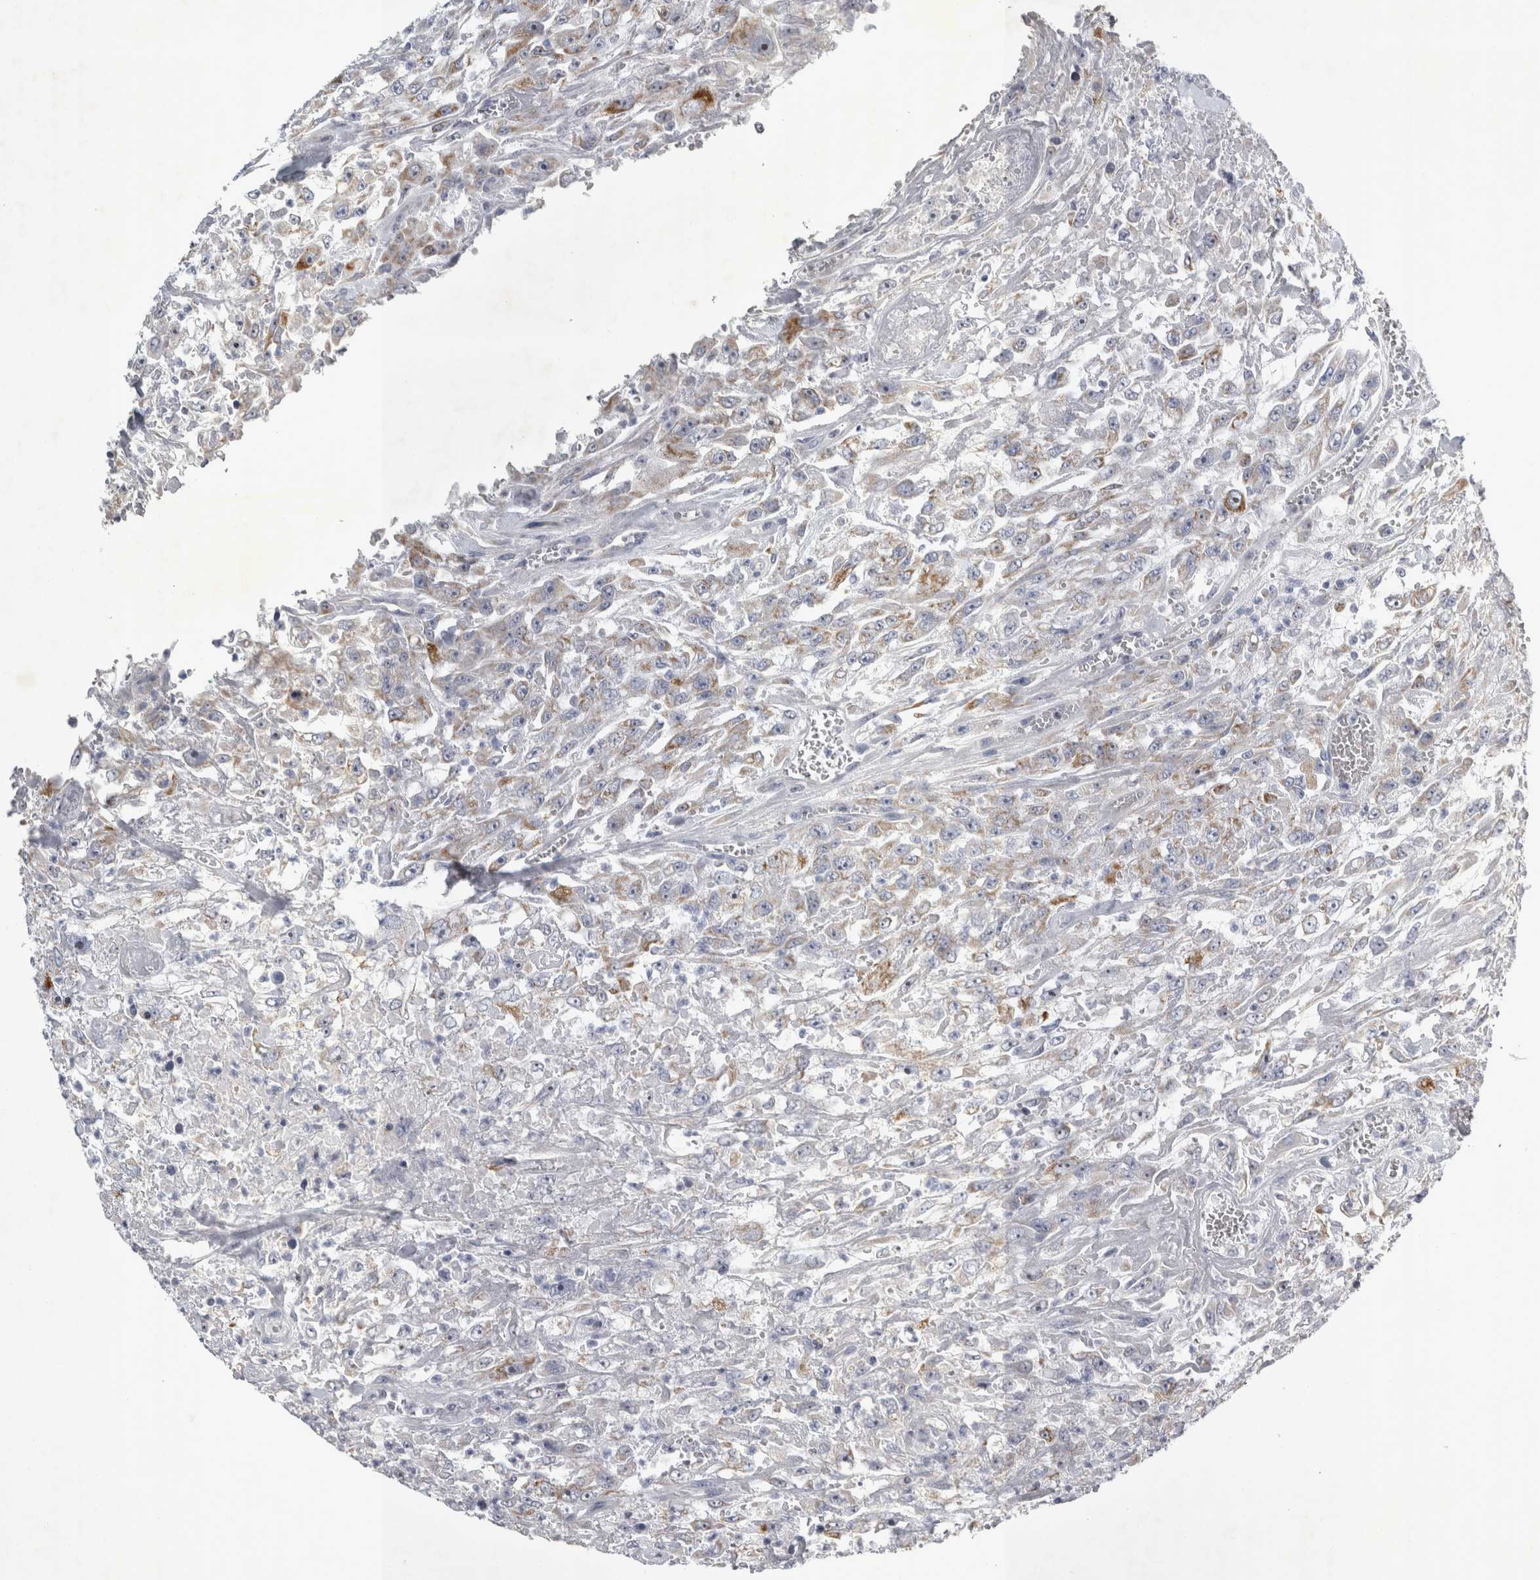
{"staining": {"intensity": "moderate", "quantity": "<25%", "location": "cytoplasmic/membranous"}, "tissue": "urothelial cancer", "cell_type": "Tumor cells", "image_type": "cancer", "snomed": [{"axis": "morphology", "description": "Urothelial carcinoma, High grade"}, {"axis": "topography", "description": "Urinary bladder"}], "caption": "This histopathology image displays immunohistochemistry (IHC) staining of human high-grade urothelial carcinoma, with low moderate cytoplasmic/membranous positivity in approximately <25% of tumor cells.", "gene": "FXYD7", "patient": {"sex": "male", "age": 46}}